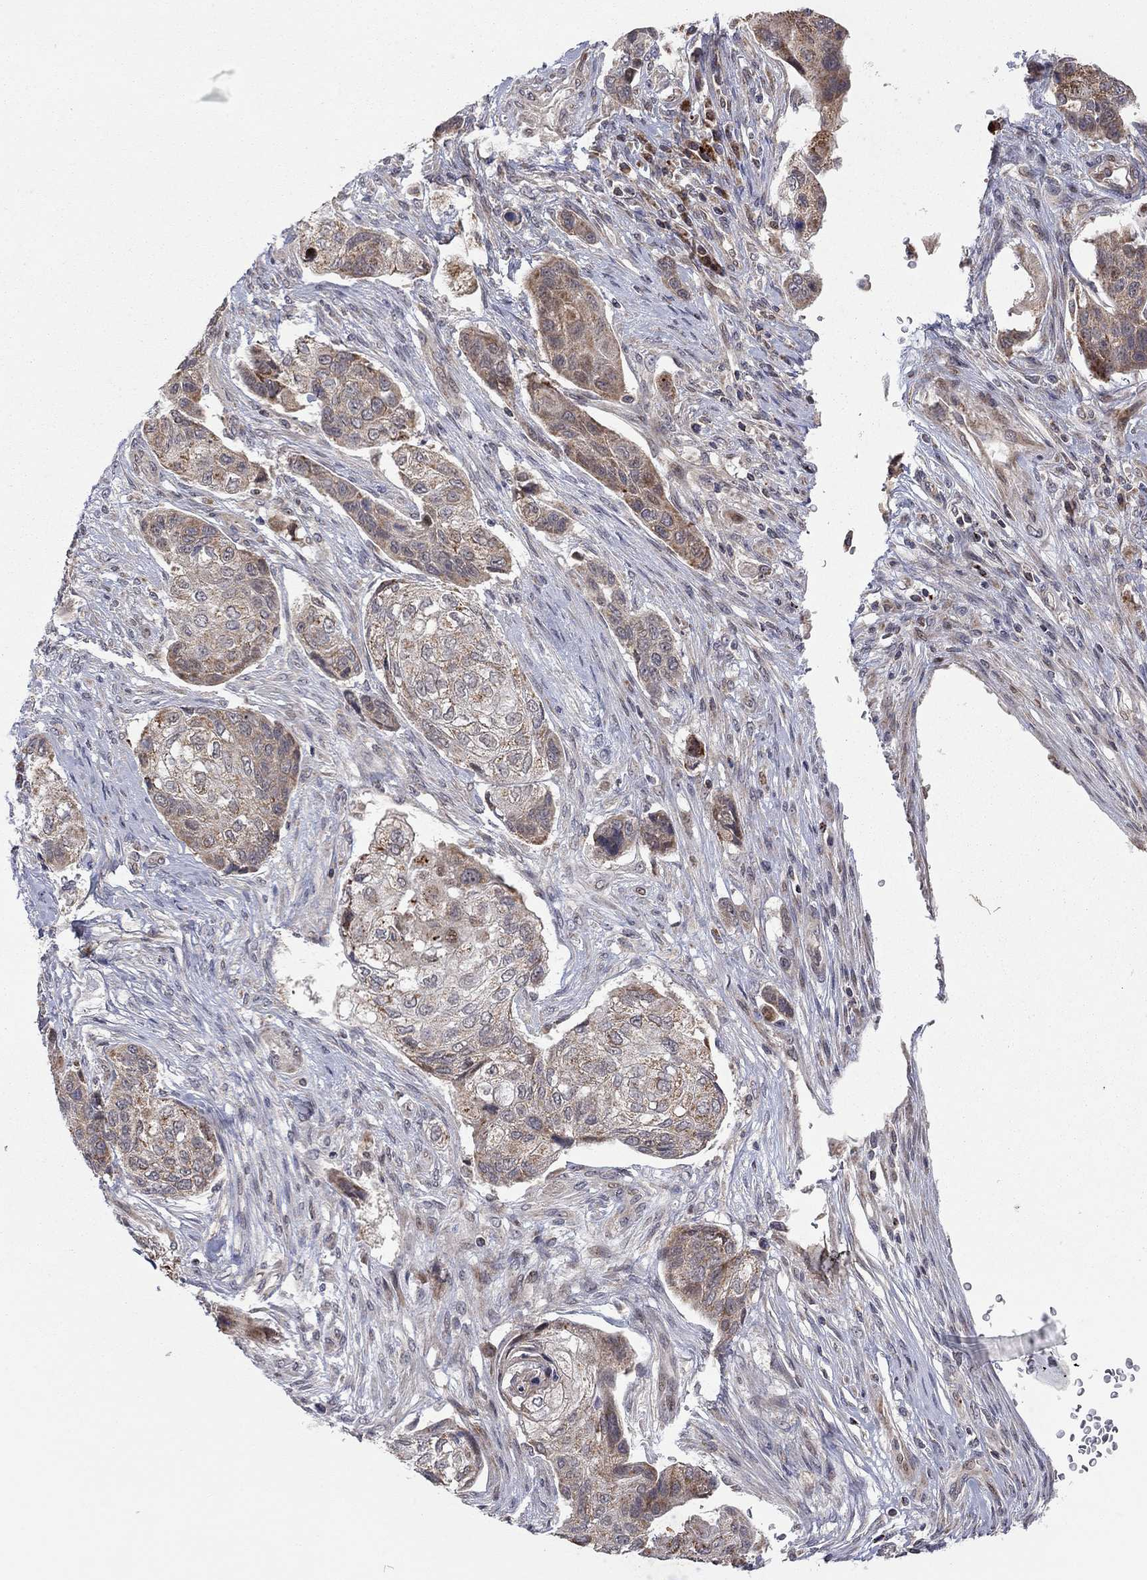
{"staining": {"intensity": "moderate", "quantity": "<25%", "location": "cytoplasmic/membranous"}, "tissue": "lung cancer", "cell_type": "Tumor cells", "image_type": "cancer", "snomed": [{"axis": "morphology", "description": "Normal tissue, NOS"}, {"axis": "morphology", "description": "Squamous cell carcinoma, NOS"}, {"axis": "topography", "description": "Bronchus"}, {"axis": "topography", "description": "Lung"}], "caption": "Human lung squamous cell carcinoma stained with a brown dye exhibits moderate cytoplasmic/membranous positive expression in about <25% of tumor cells.", "gene": "IDS", "patient": {"sex": "male", "age": 69}}